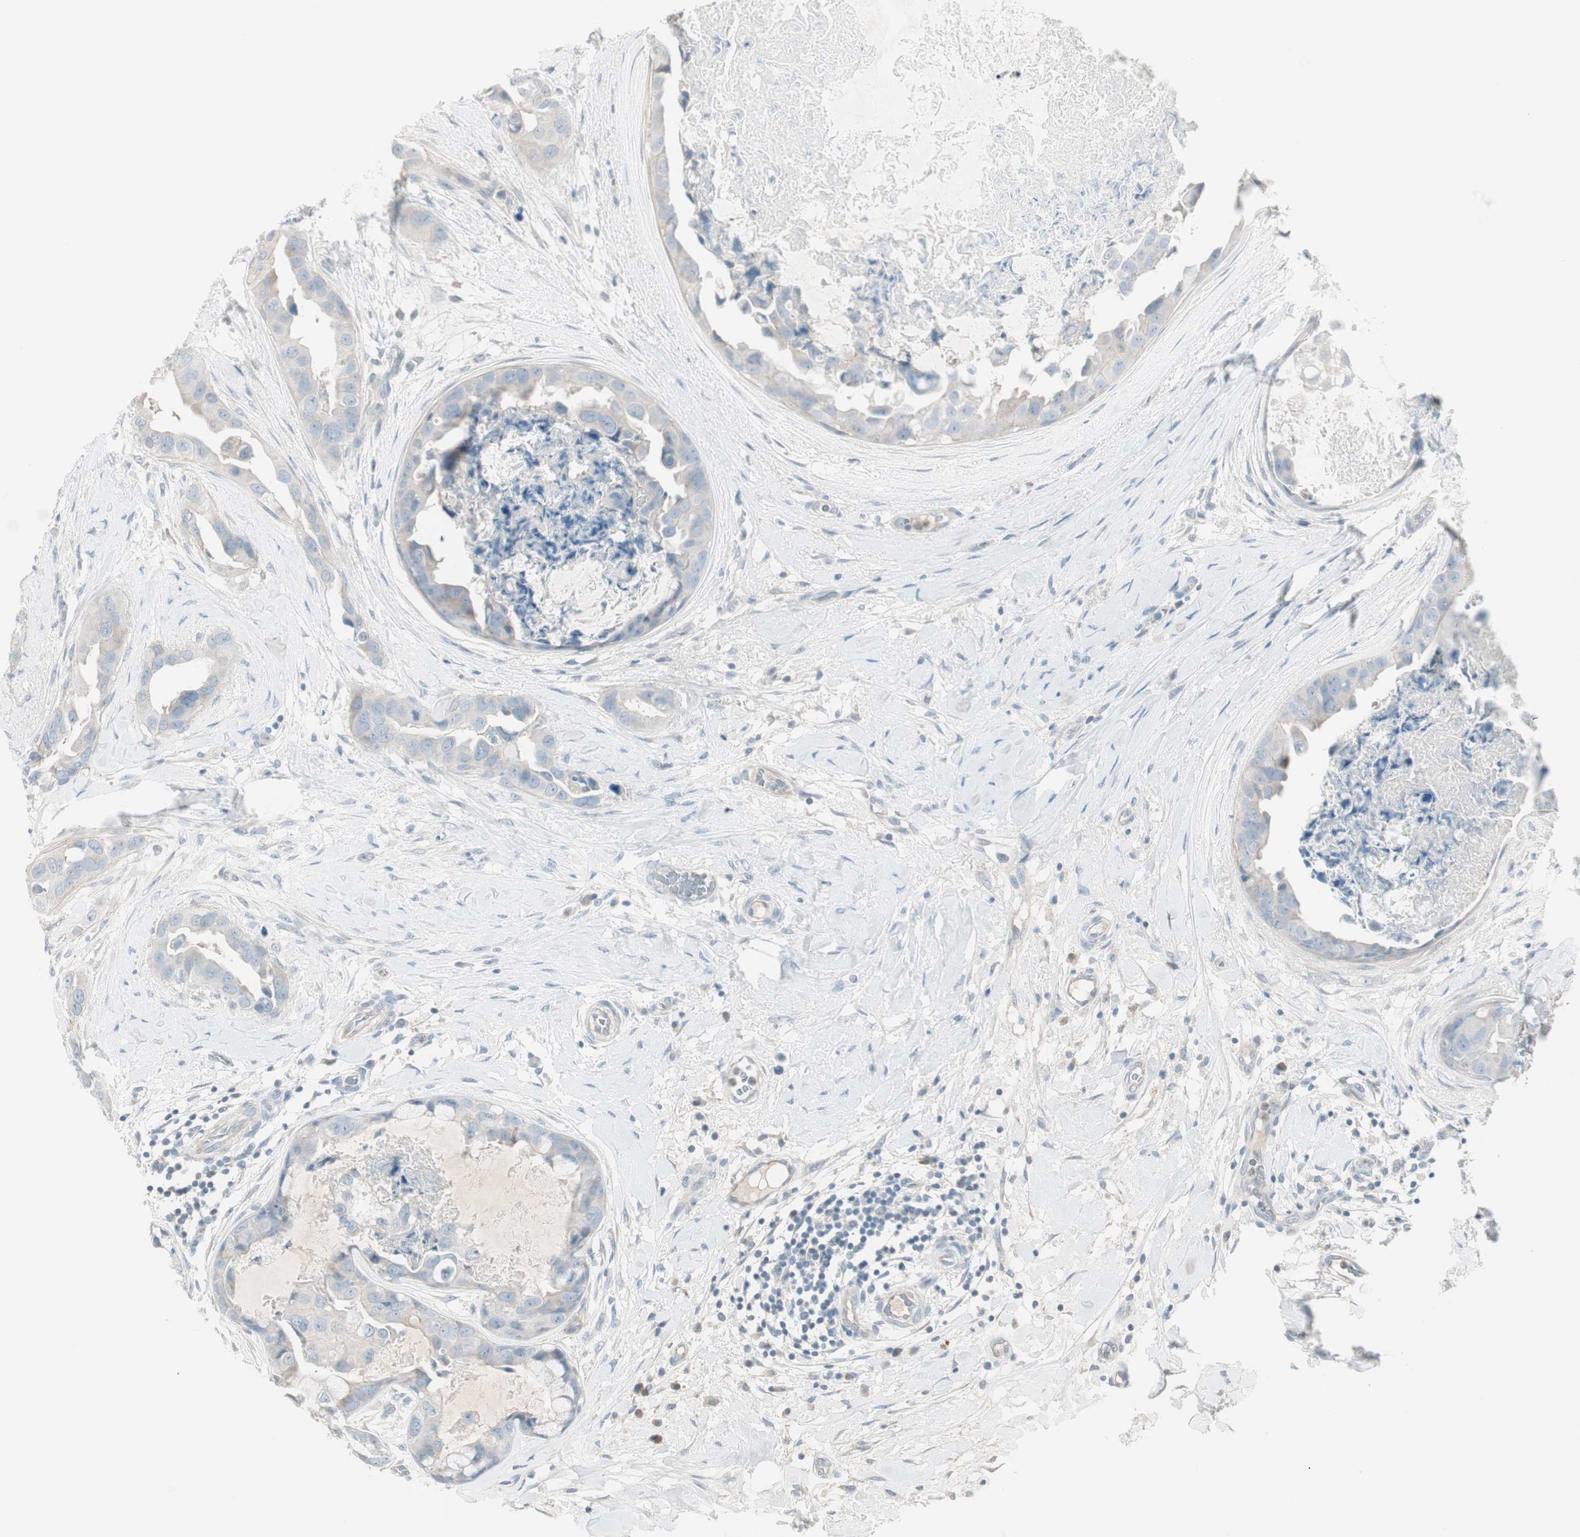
{"staining": {"intensity": "weak", "quantity": "25%-75%", "location": "cytoplasmic/membranous"}, "tissue": "breast cancer", "cell_type": "Tumor cells", "image_type": "cancer", "snomed": [{"axis": "morphology", "description": "Duct carcinoma"}, {"axis": "topography", "description": "Breast"}], "caption": "High-power microscopy captured an immunohistochemistry (IHC) histopathology image of breast cancer (infiltrating ductal carcinoma), revealing weak cytoplasmic/membranous positivity in about 25%-75% of tumor cells. Using DAB (3,3'-diaminobenzidine) (brown) and hematoxylin (blue) stains, captured at high magnification using brightfield microscopy.", "gene": "ITLN2", "patient": {"sex": "female", "age": 40}}